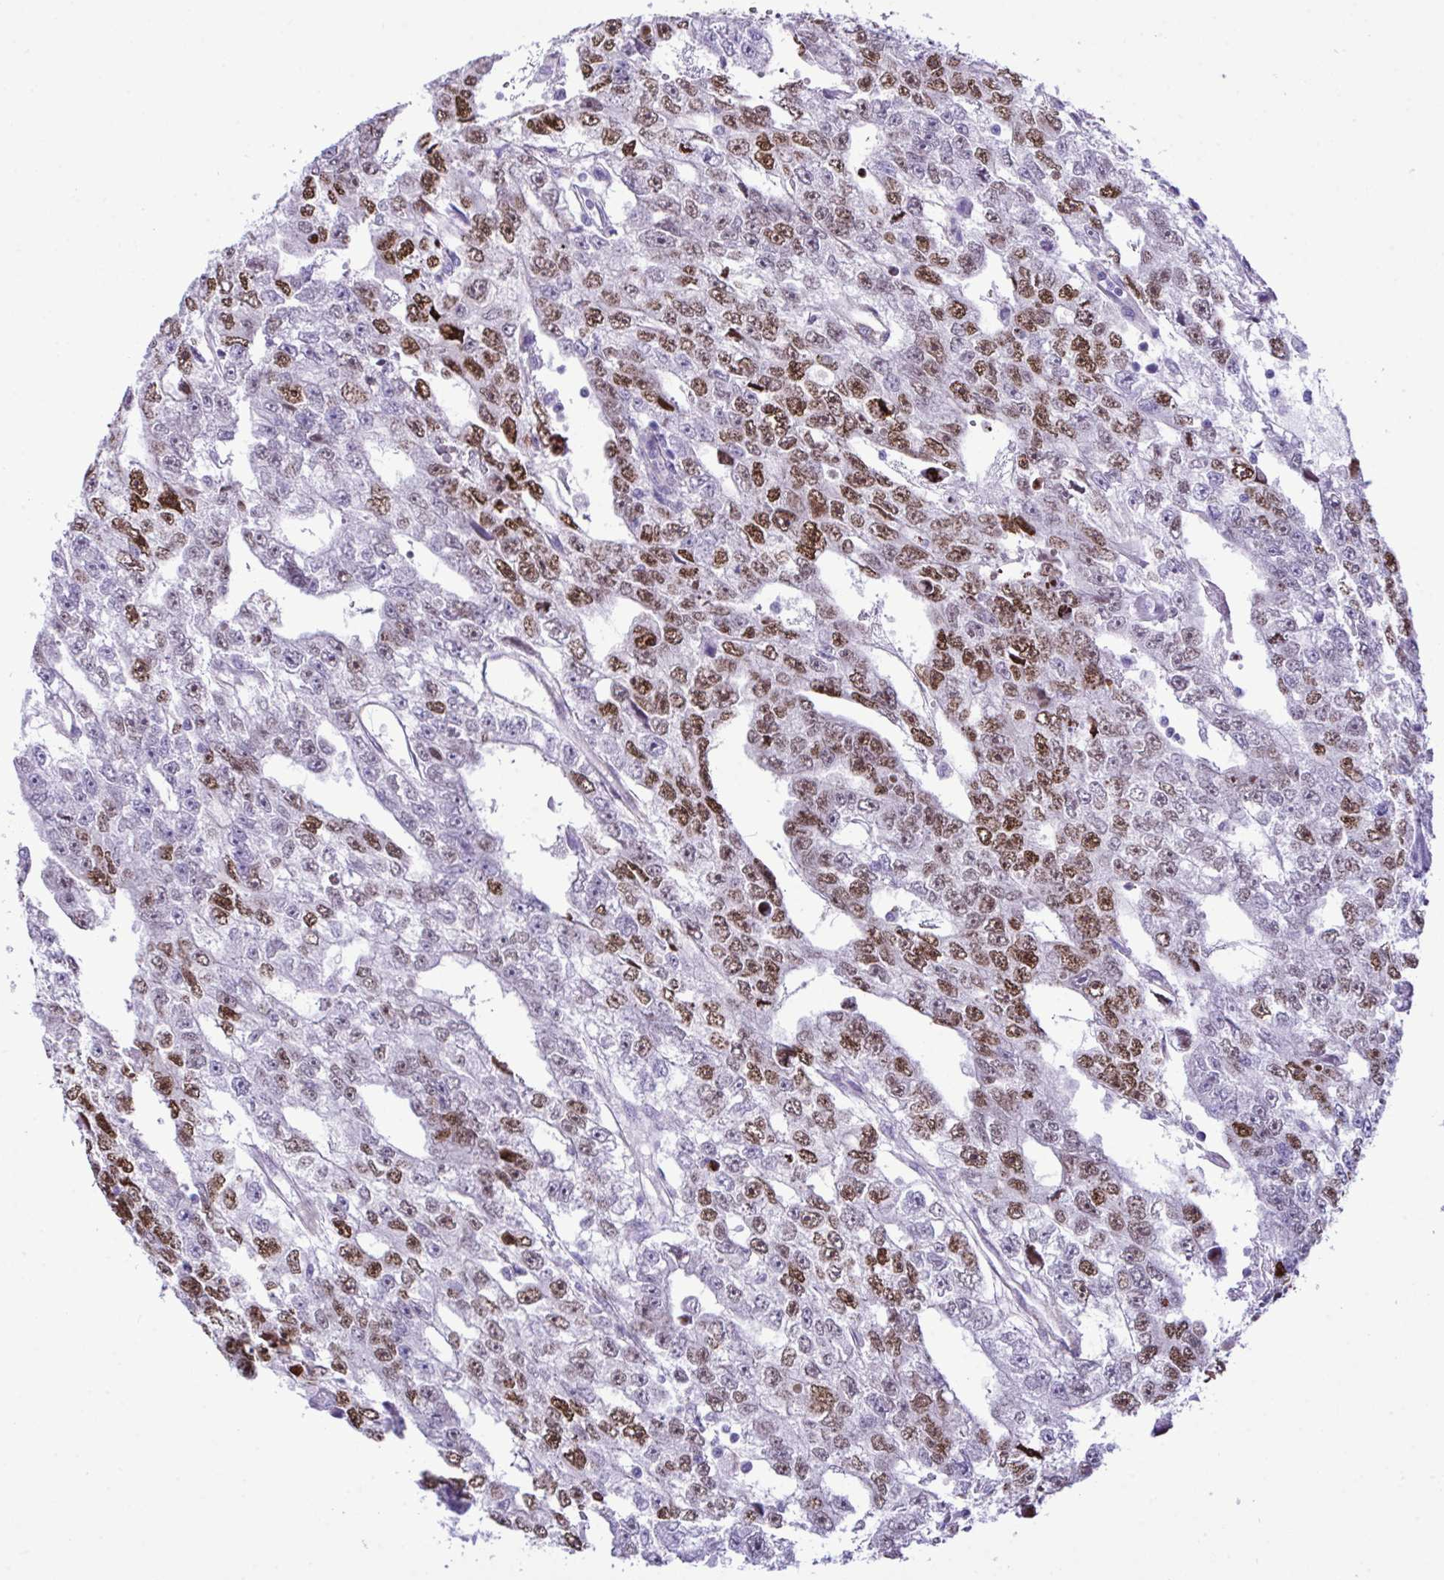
{"staining": {"intensity": "moderate", "quantity": "25%-75%", "location": "nuclear"}, "tissue": "testis cancer", "cell_type": "Tumor cells", "image_type": "cancer", "snomed": [{"axis": "morphology", "description": "Carcinoma, Embryonal, NOS"}, {"axis": "topography", "description": "Testis"}], "caption": "A histopathology image of testis cancer stained for a protein demonstrates moderate nuclear brown staining in tumor cells.", "gene": "SYNPO2L", "patient": {"sex": "male", "age": 20}}